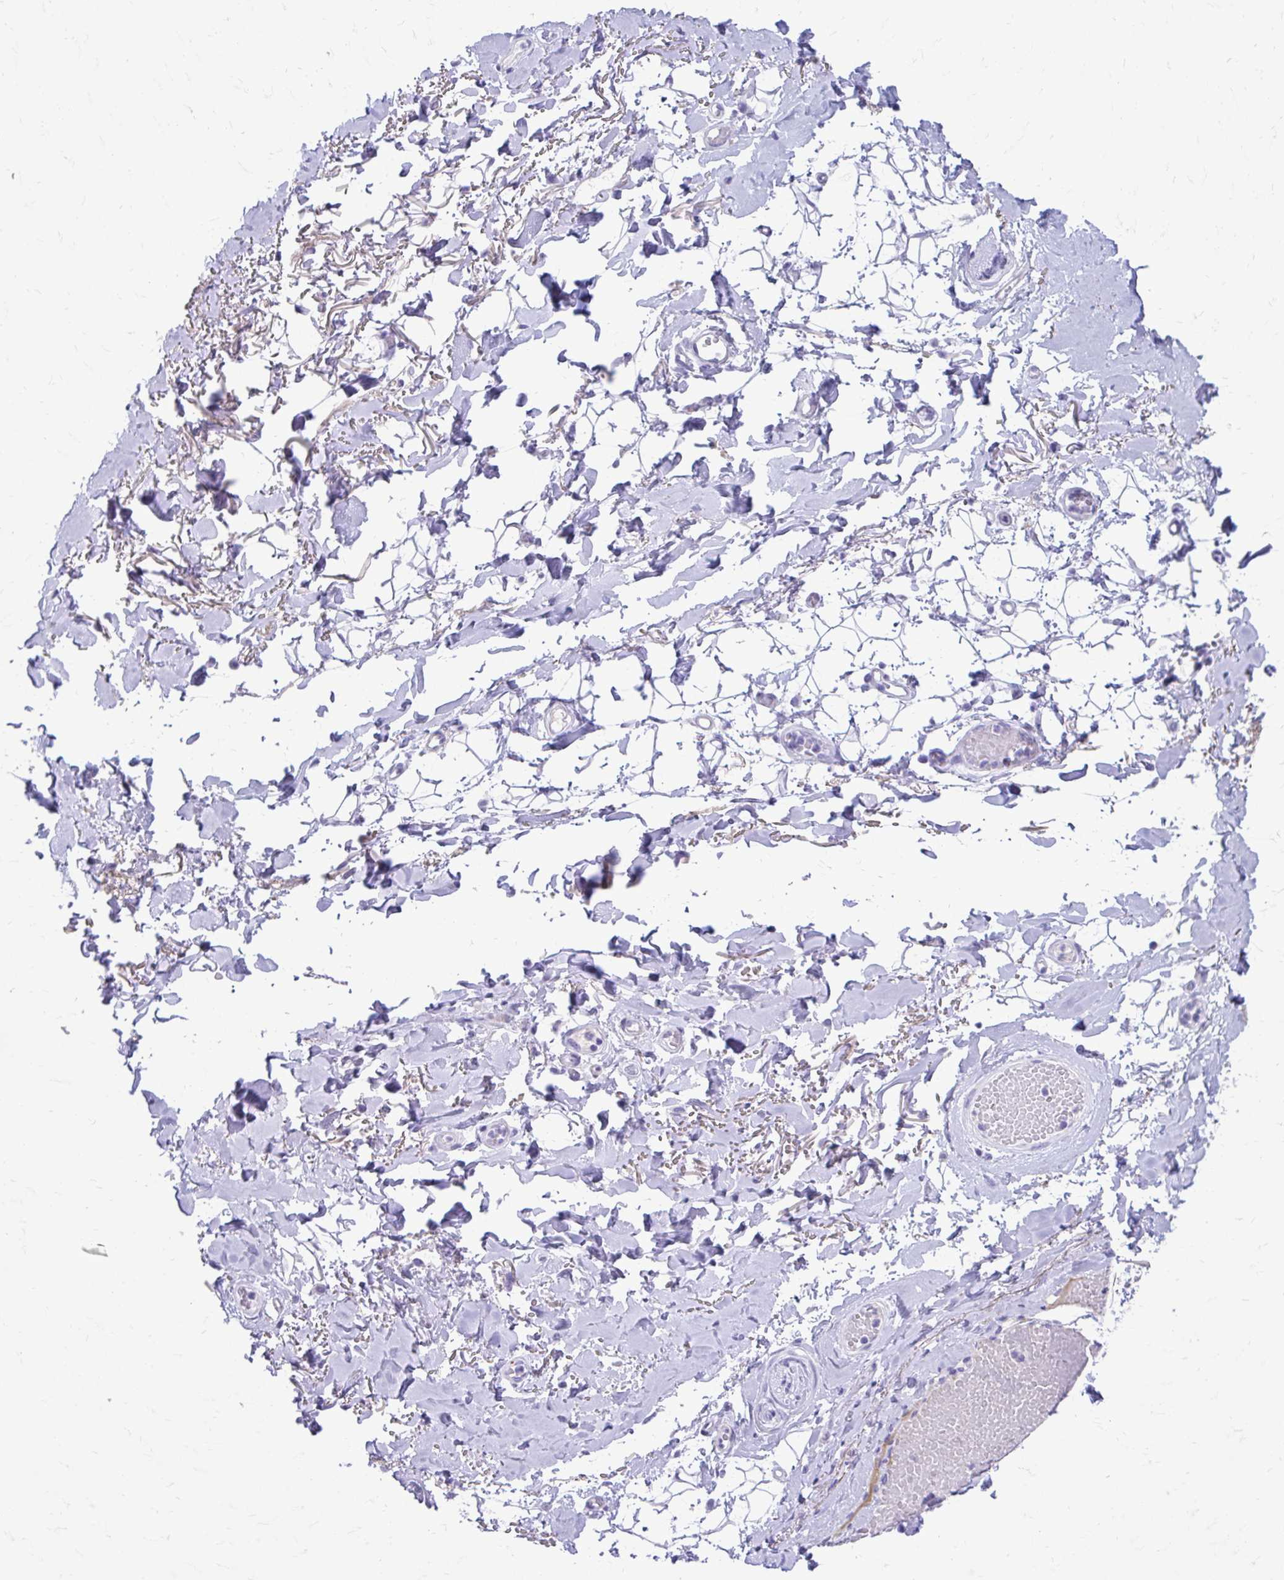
{"staining": {"intensity": "negative", "quantity": "none", "location": "none"}, "tissue": "adipose tissue", "cell_type": "Adipocytes", "image_type": "normal", "snomed": [{"axis": "morphology", "description": "Normal tissue, NOS"}, {"axis": "topography", "description": "Anal"}, {"axis": "topography", "description": "Peripheral nerve tissue"}], "caption": "Immunohistochemical staining of unremarkable human adipose tissue exhibits no significant expression in adipocytes.", "gene": "SATL1", "patient": {"sex": "male", "age": 78}}